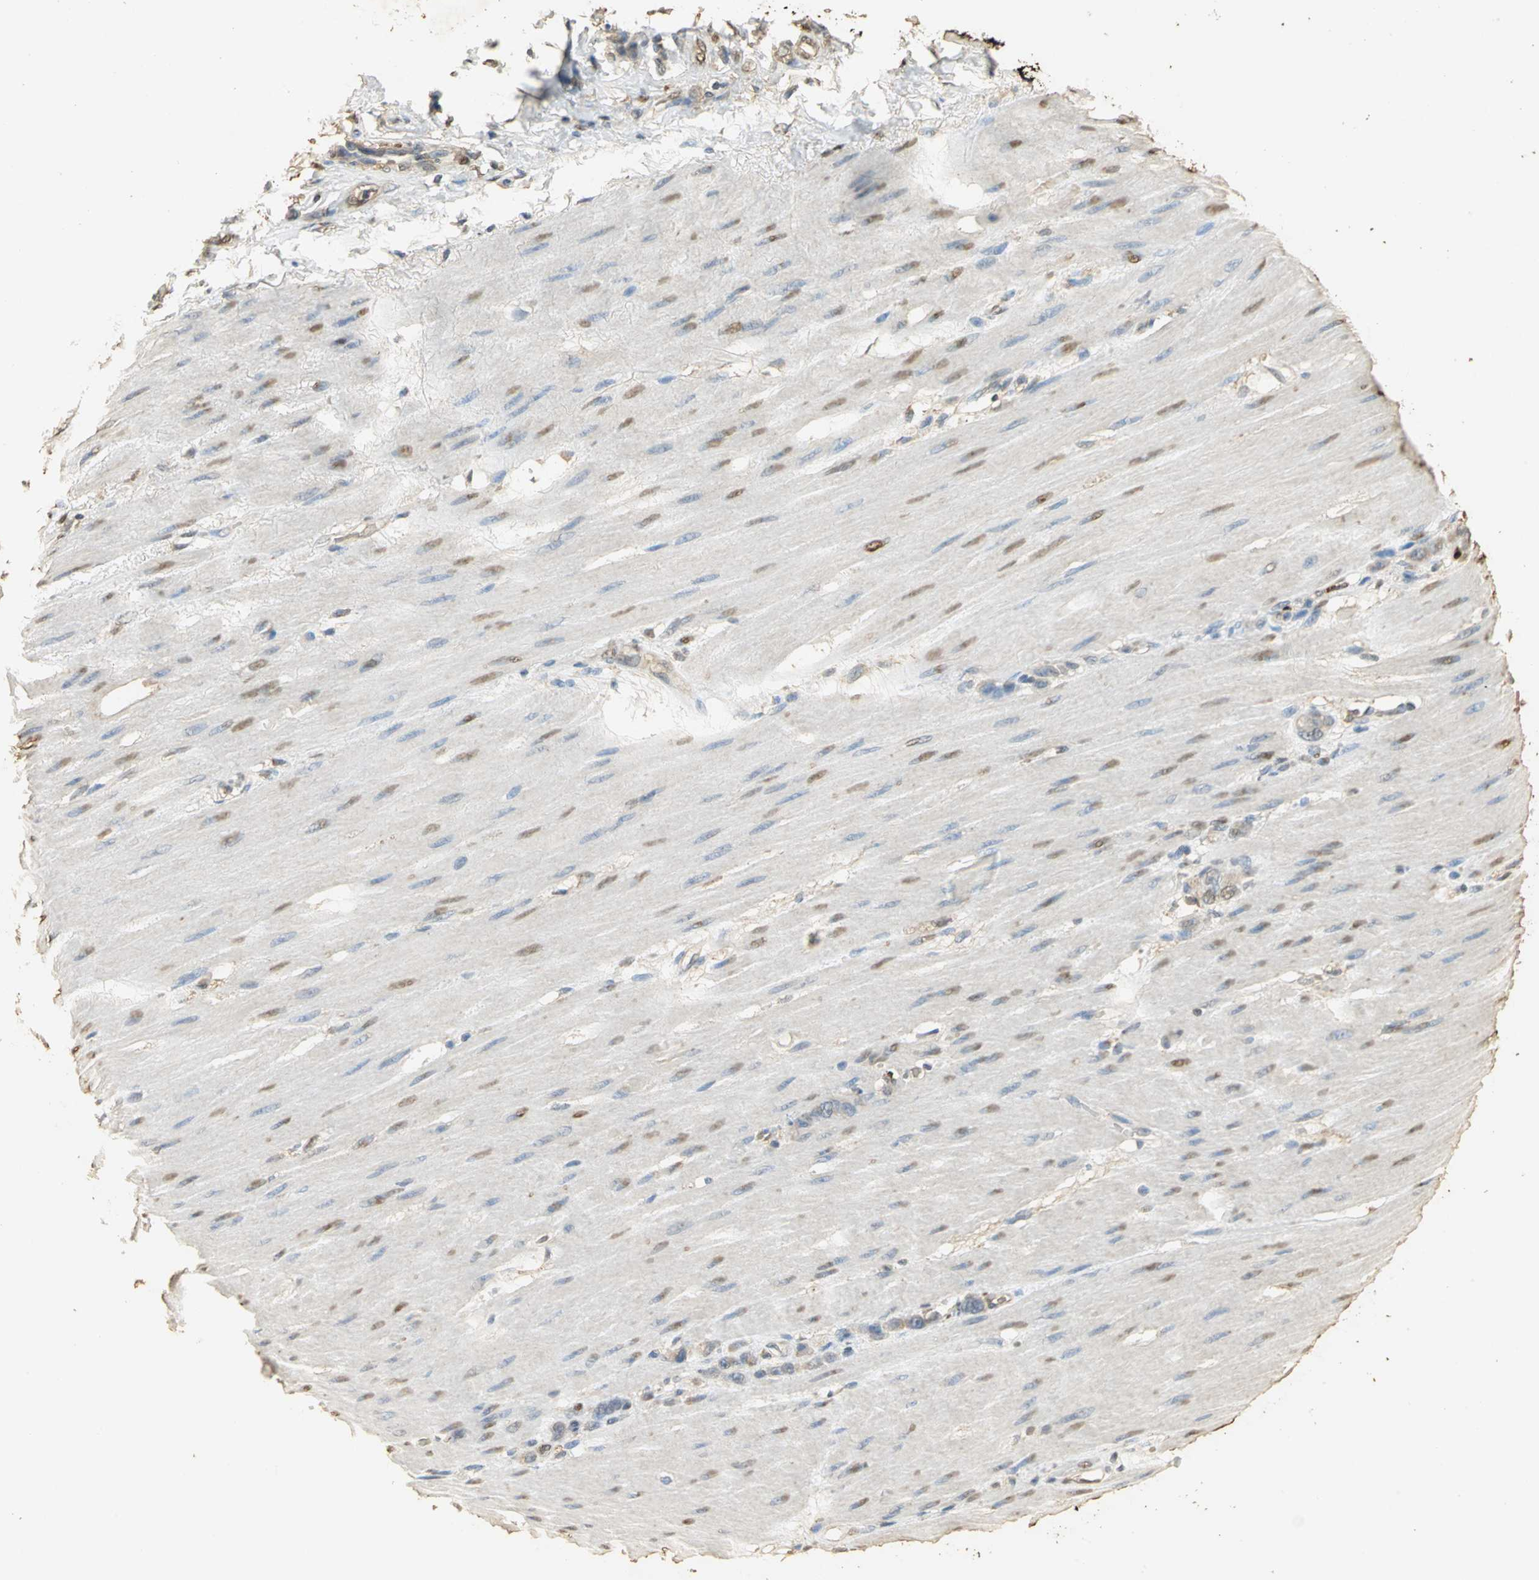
{"staining": {"intensity": "weak", "quantity": "25%-75%", "location": "cytoplasmic/membranous"}, "tissue": "stomach cancer", "cell_type": "Tumor cells", "image_type": "cancer", "snomed": [{"axis": "morphology", "description": "Adenocarcinoma, NOS"}, {"axis": "topography", "description": "Stomach"}], "caption": "Stomach adenocarcinoma stained for a protein shows weak cytoplasmic/membranous positivity in tumor cells.", "gene": "GAPDH", "patient": {"sex": "male", "age": 82}}